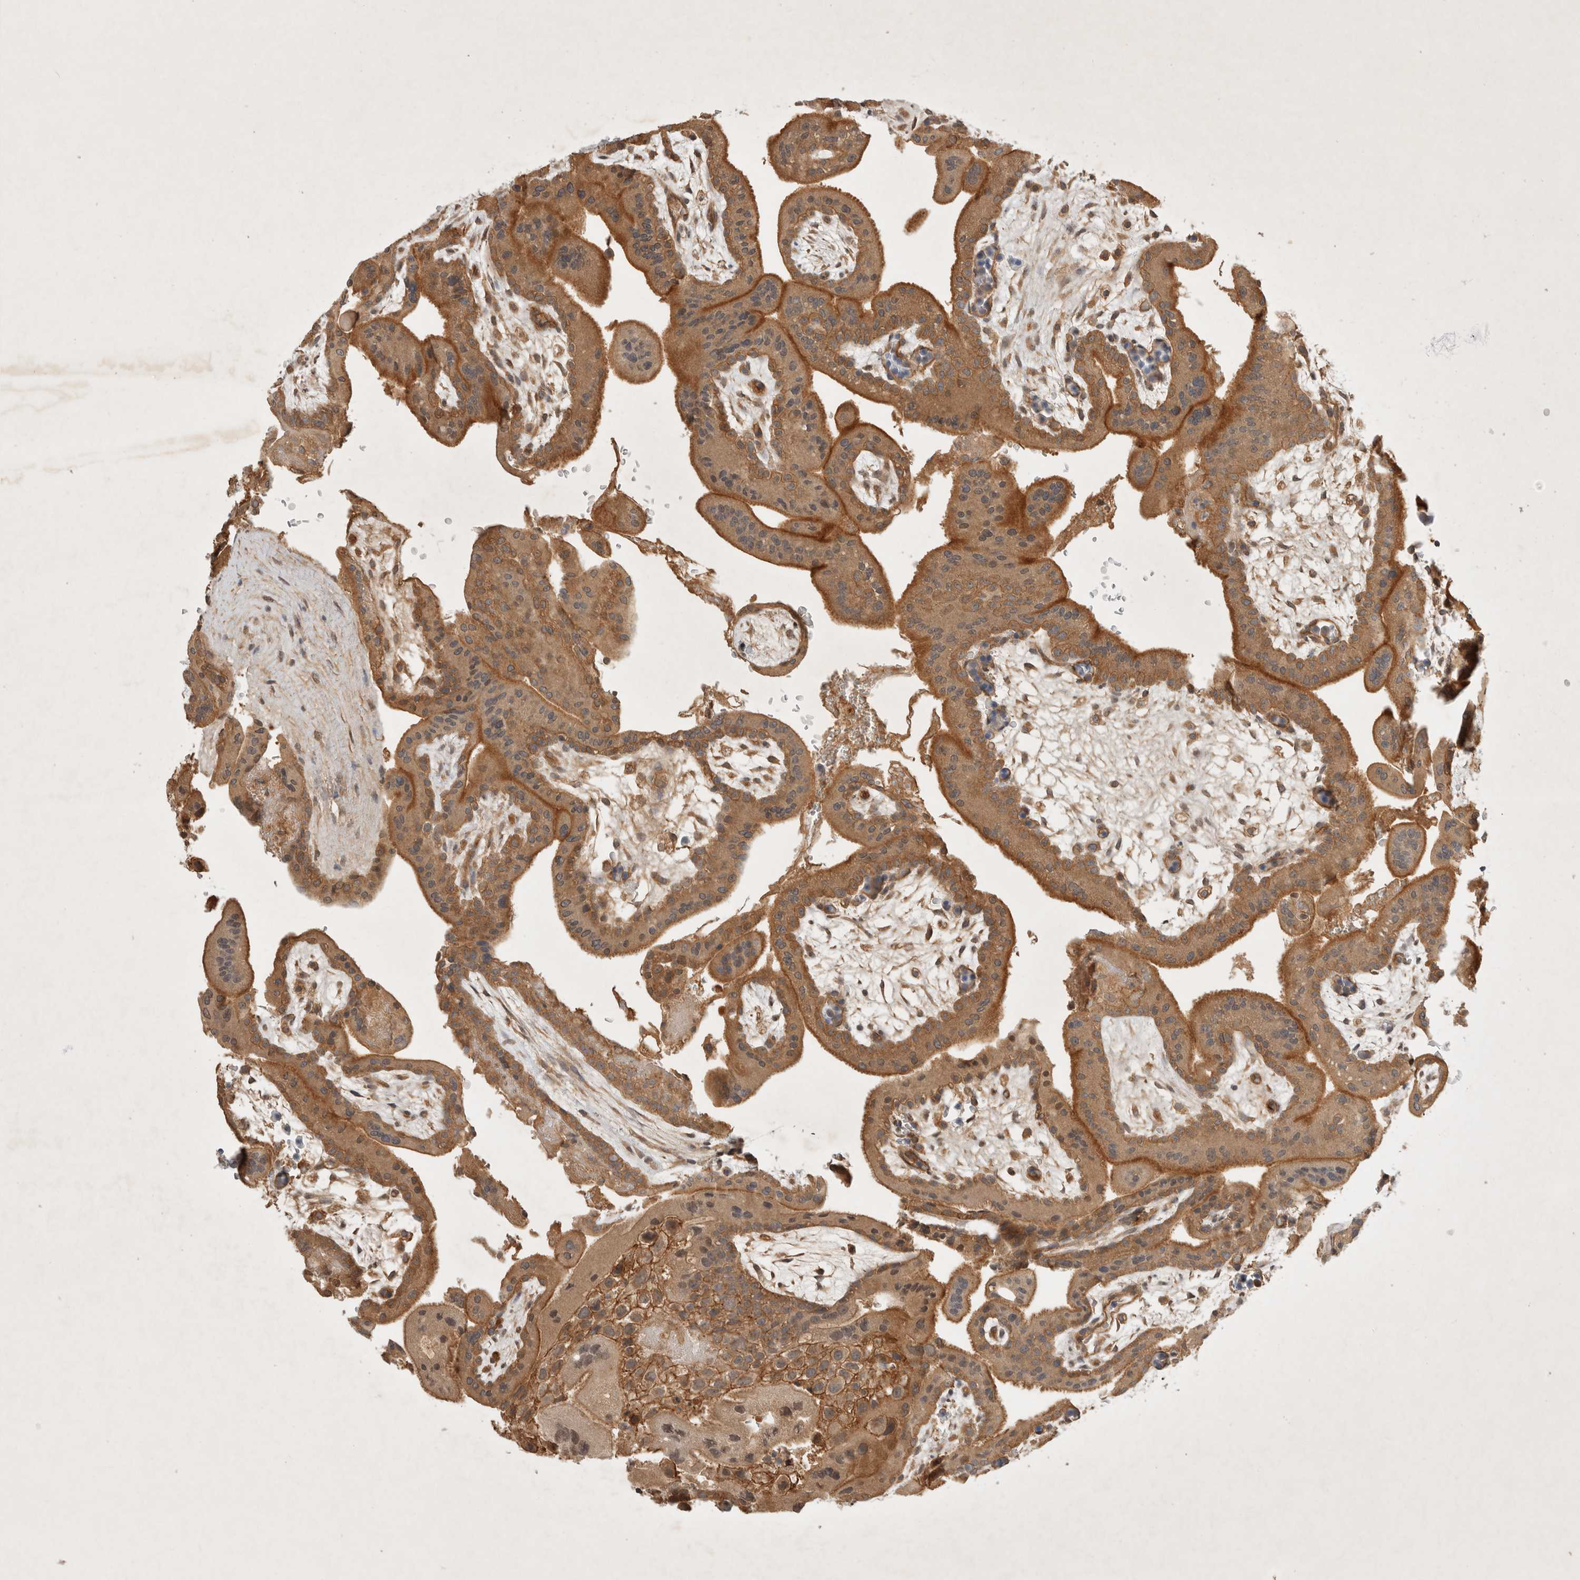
{"staining": {"intensity": "moderate", "quantity": ">75%", "location": "cytoplasmic/membranous"}, "tissue": "placenta", "cell_type": "Decidual cells", "image_type": "normal", "snomed": [{"axis": "morphology", "description": "Normal tissue, NOS"}, {"axis": "topography", "description": "Placenta"}], "caption": "A brown stain highlights moderate cytoplasmic/membranous staining of a protein in decidual cells of benign placenta.", "gene": "YES1", "patient": {"sex": "female", "age": 35}}